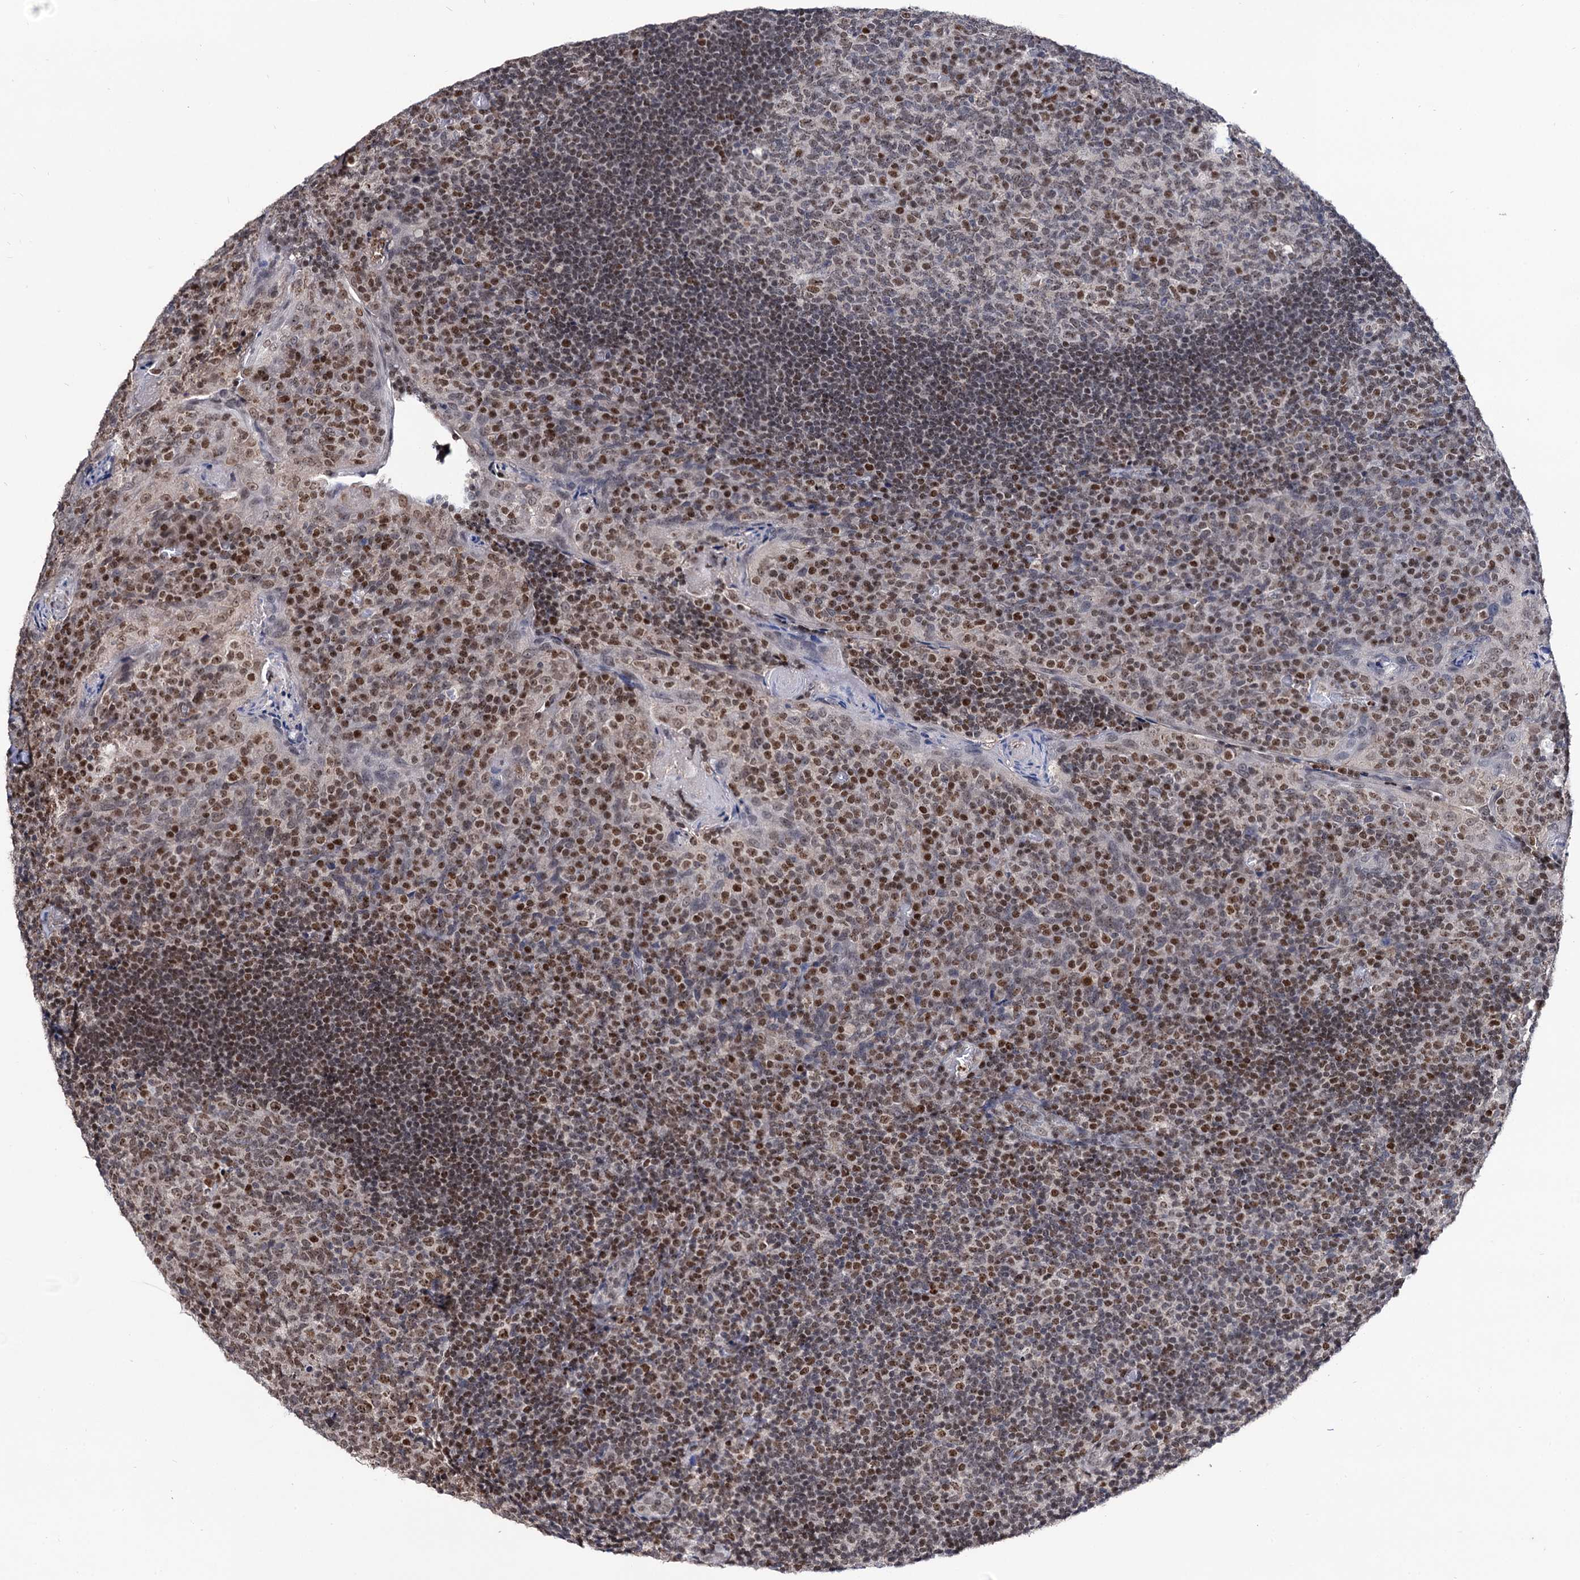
{"staining": {"intensity": "moderate", "quantity": ">75%", "location": "nuclear"}, "tissue": "tonsil", "cell_type": "Germinal center cells", "image_type": "normal", "snomed": [{"axis": "morphology", "description": "Normal tissue, NOS"}, {"axis": "topography", "description": "Tonsil"}], "caption": "The immunohistochemical stain labels moderate nuclear positivity in germinal center cells of unremarkable tonsil. (IHC, brightfield microscopy, high magnification).", "gene": "SMCHD1", "patient": {"sex": "male", "age": 17}}